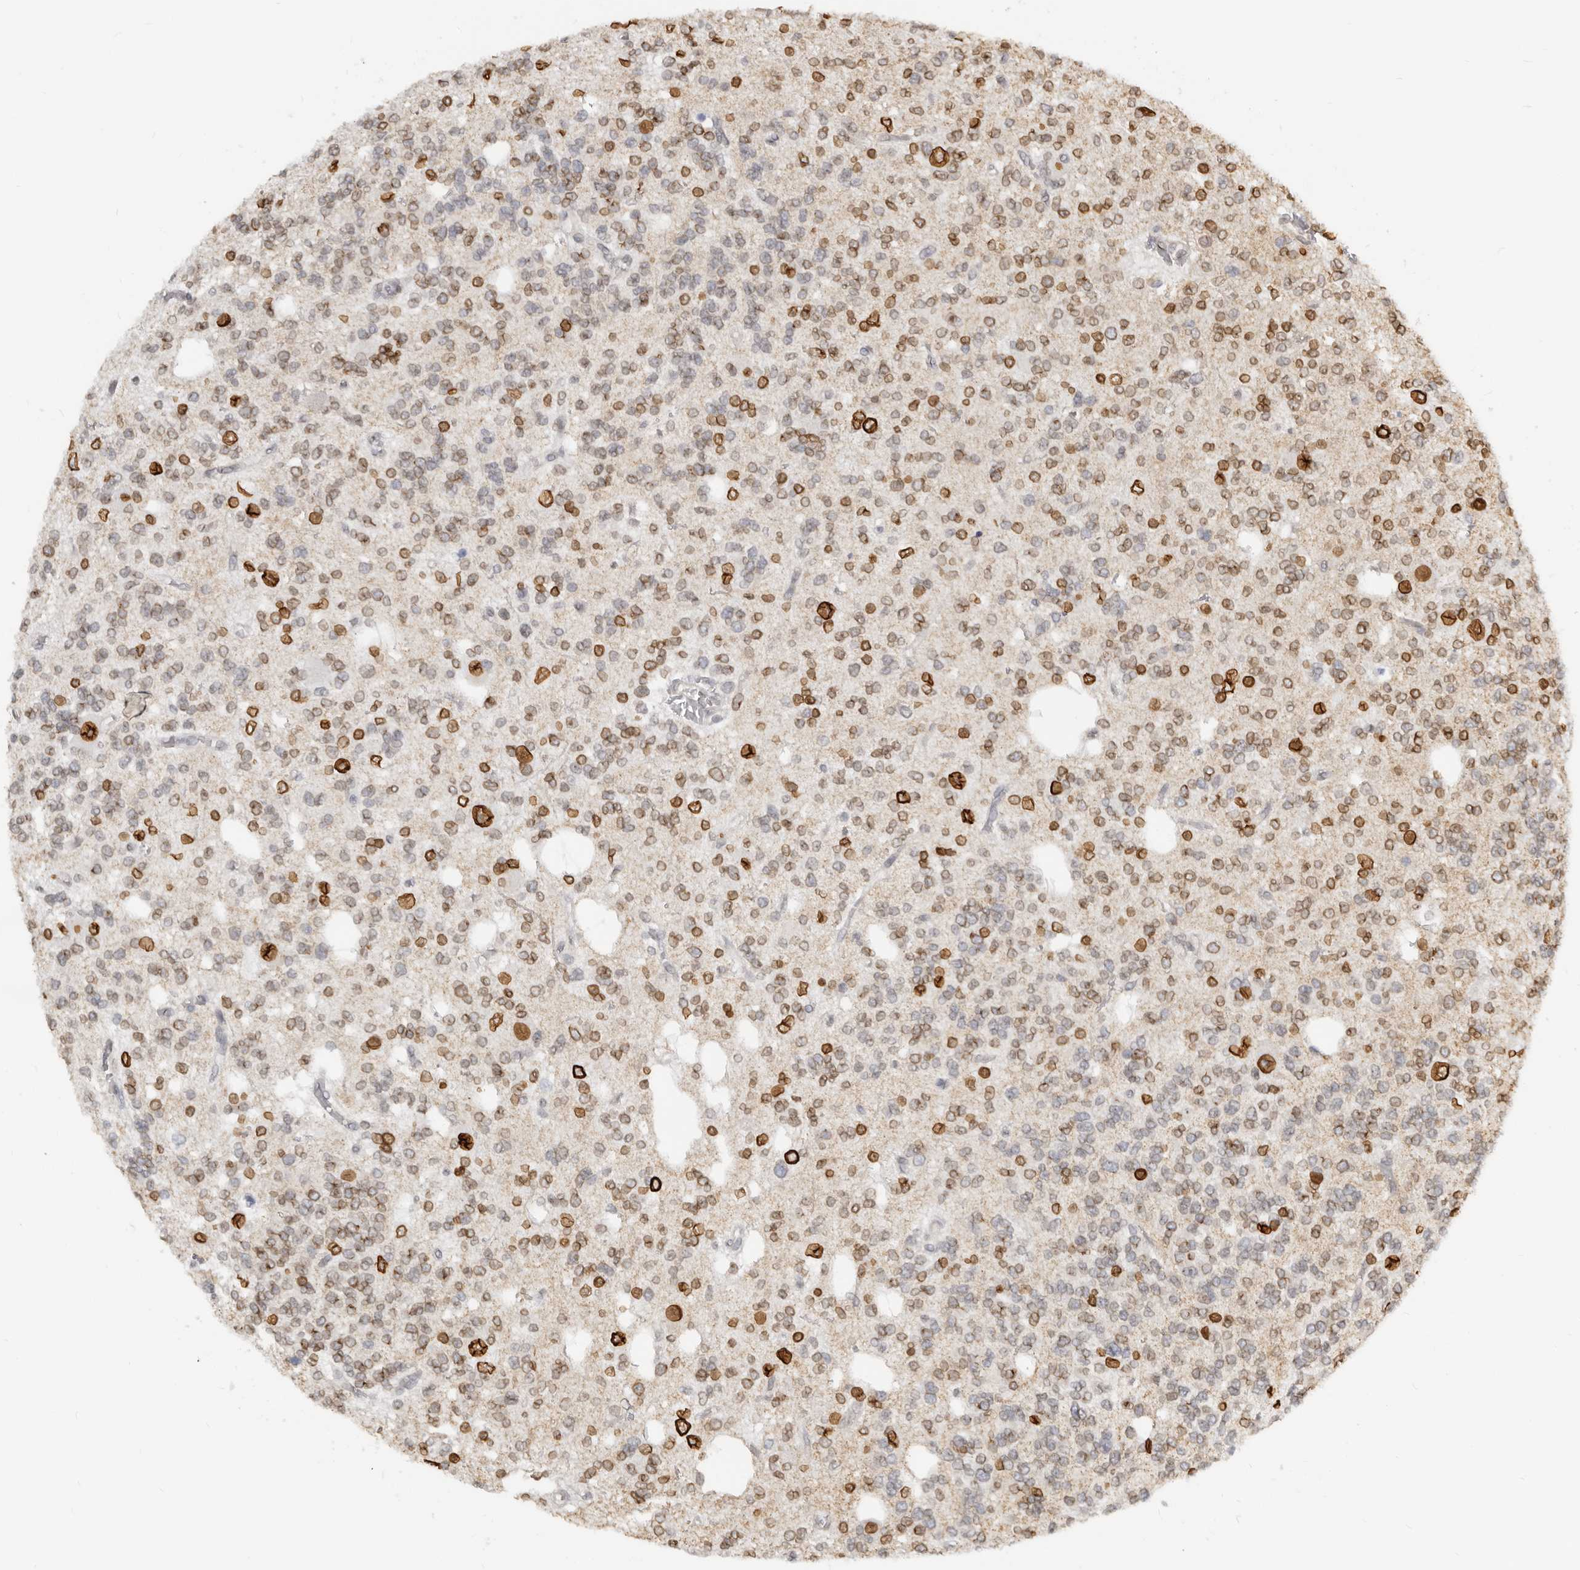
{"staining": {"intensity": "strong", "quantity": "25%-75%", "location": "cytoplasmic/membranous,nuclear"}, "tissue": "glioma", "cell_type": "Tumor cells", "image_type": "cancer", "snomed": [{"axis": "morphology", "description": "Glioma, malignant, Low grade"}, {"axis": "topography", "description": "Brain"}], "caption": "Human glioma stained with a brown dye exhibits strong cytoplasmic/membranous and nuclear positive positivity in approximately 25%-75% of tumor cells.", "gene": "NUP153", "patient": {"sex": "male", "age": 38}}